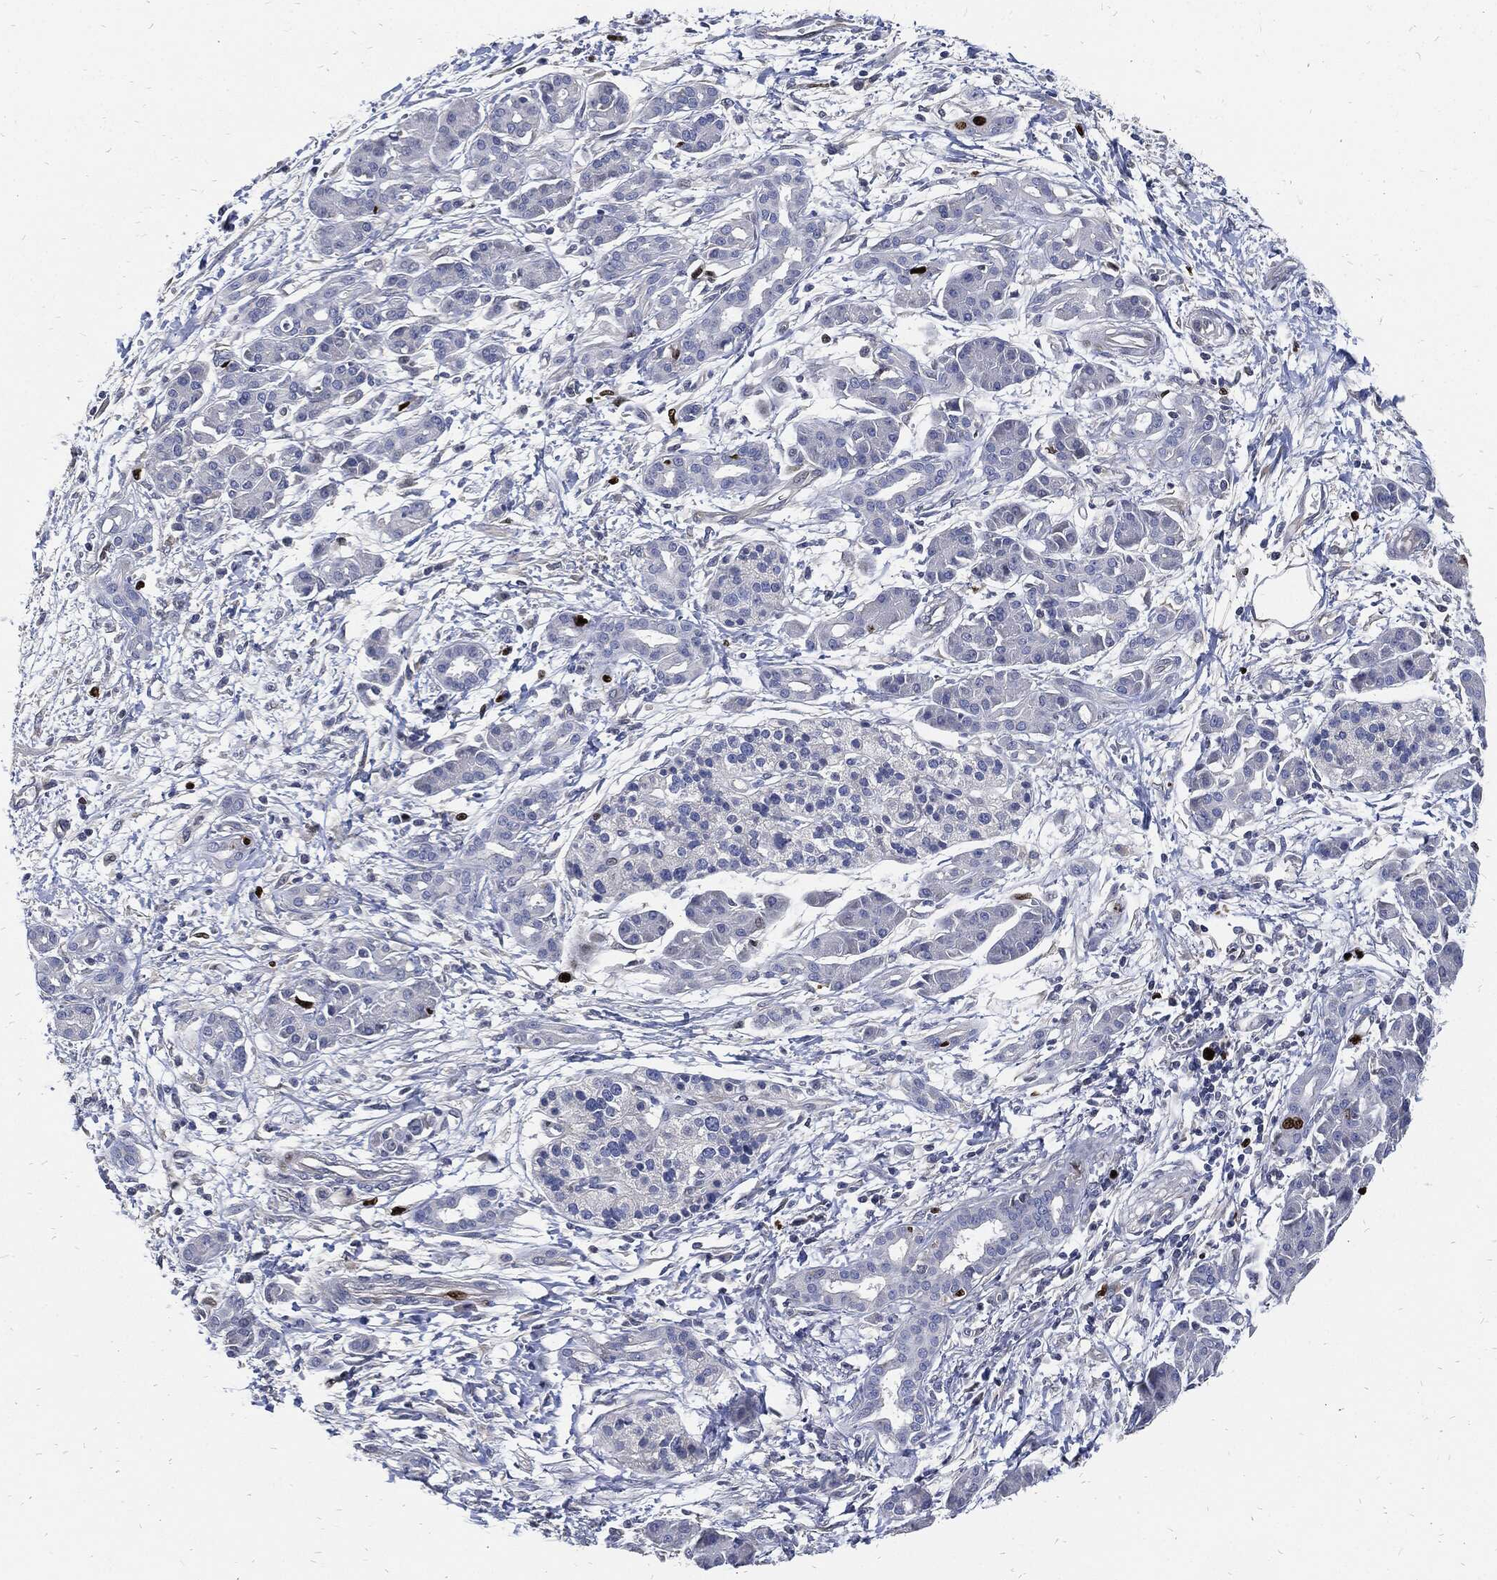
{"staining": {"intensity": "negative", "quantity": "none", "location": "none"}, "tissue": "pancreatic cancer", "cell_type": "Tumor cells", "image_type": "cancer", "snomed": [{"axis": "morphology", "description": "Adenocarcinoma, NOS"}, {"axis": "topography", "description": "Pancreas"}], "caption": "This is an immunohistochemistry photomicrograph of human pancreatic adenocarcinoma. There is no positivity in tumor cells.", "gene": "MKI67", "patient": {"sex": "male", "age": 72}}